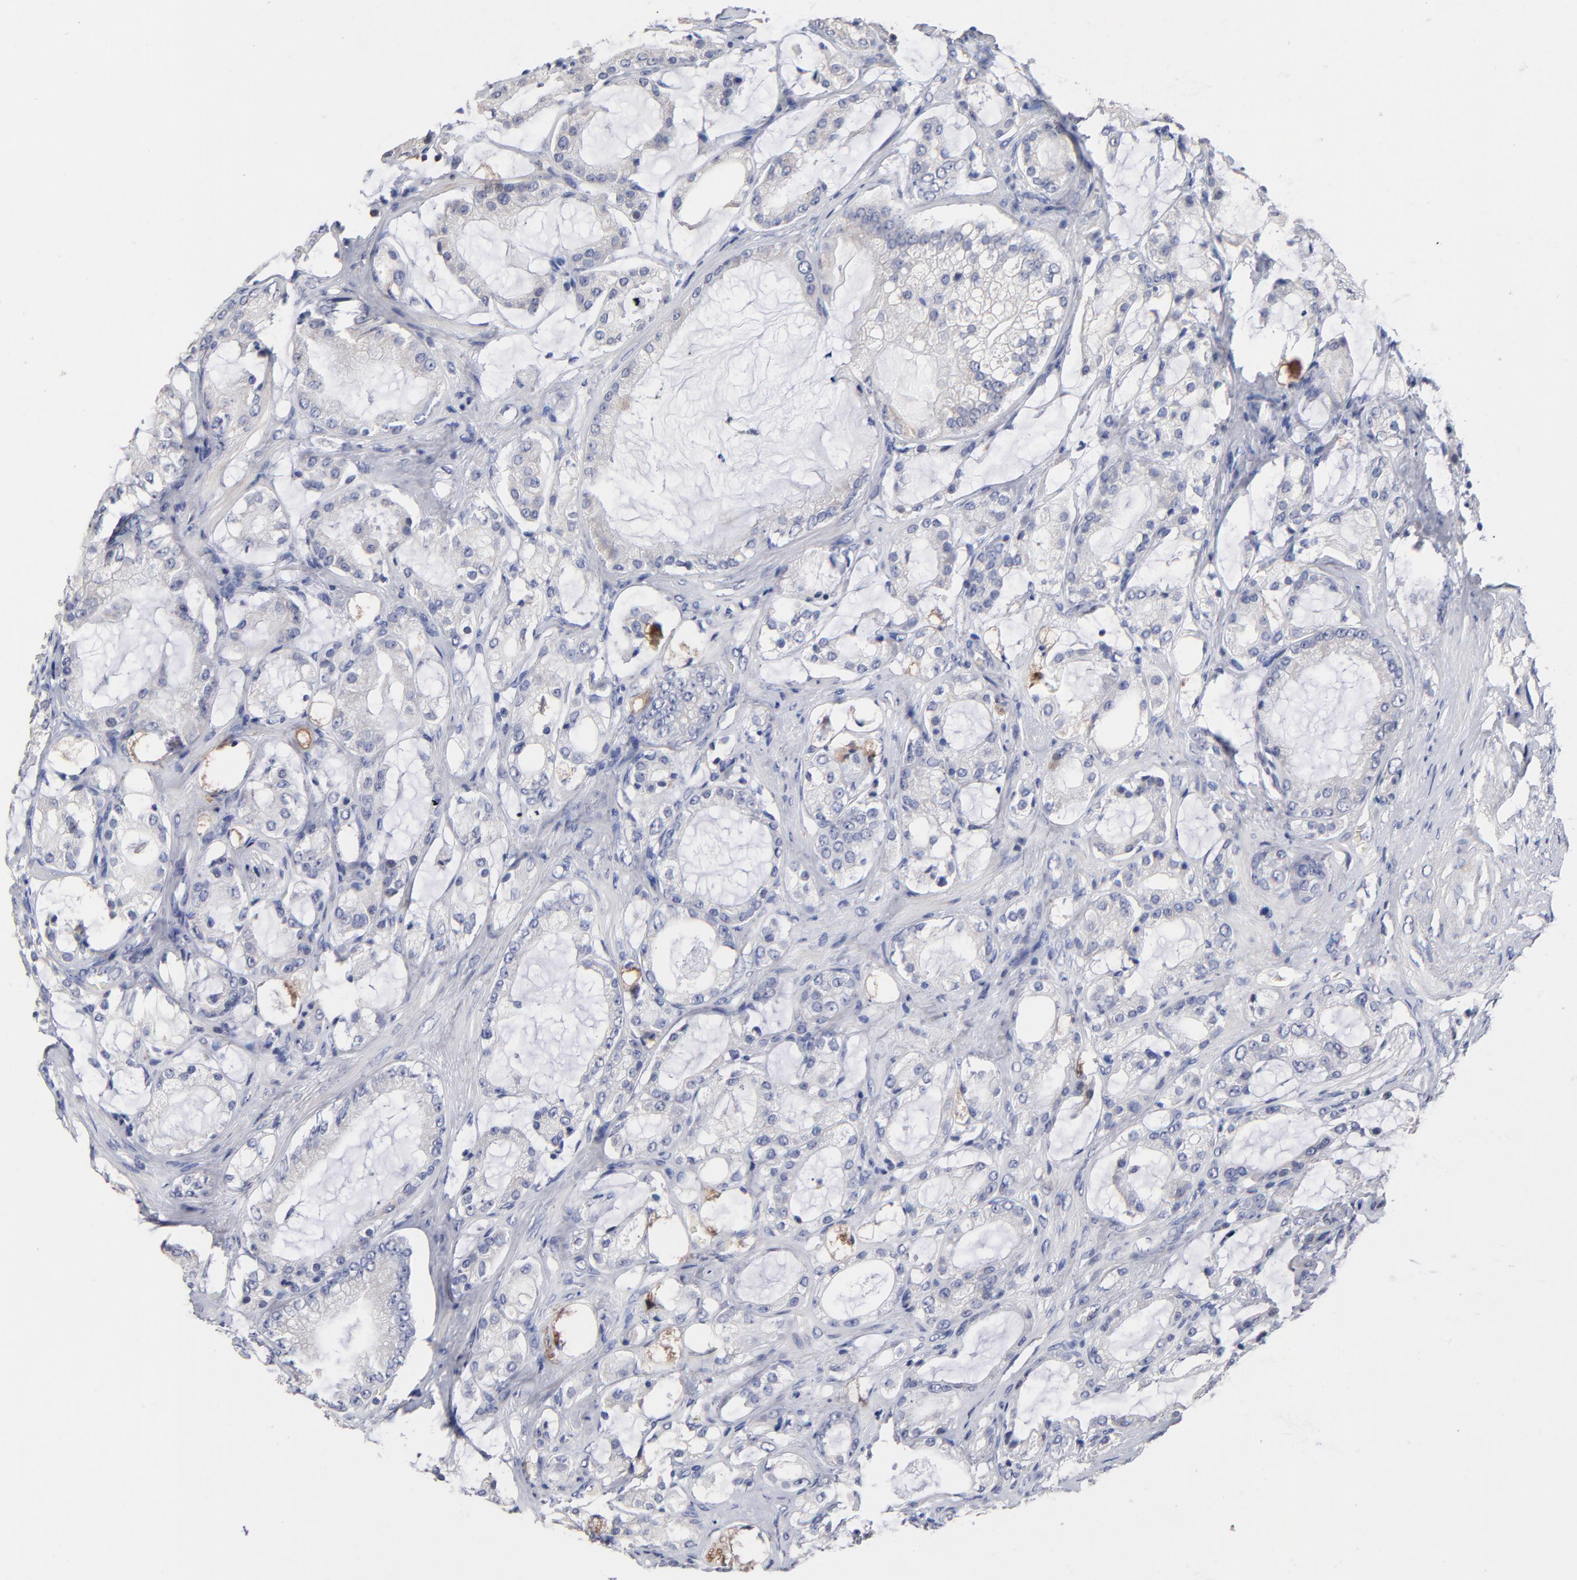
{"staining": {"intensity": "negative", "quantity": "none", "location": "none"}, "tissue": "prostate cancer", "cell_type": "Tumor cells", "image_type": "cancer", "snomed": [{"axis": "morphology", "description": "Adenocarcinoma, Medium grade"}, {"axis": "topography", "description": "Prostate"}], "caption": "DAB (3,3'-diaminobenzidine) immunohistochemical staining of human prostate cancer shows no significant positivity in tumor cells.", "gene": "TRAT1", "patient": {"sex": "male", "age": 70}}